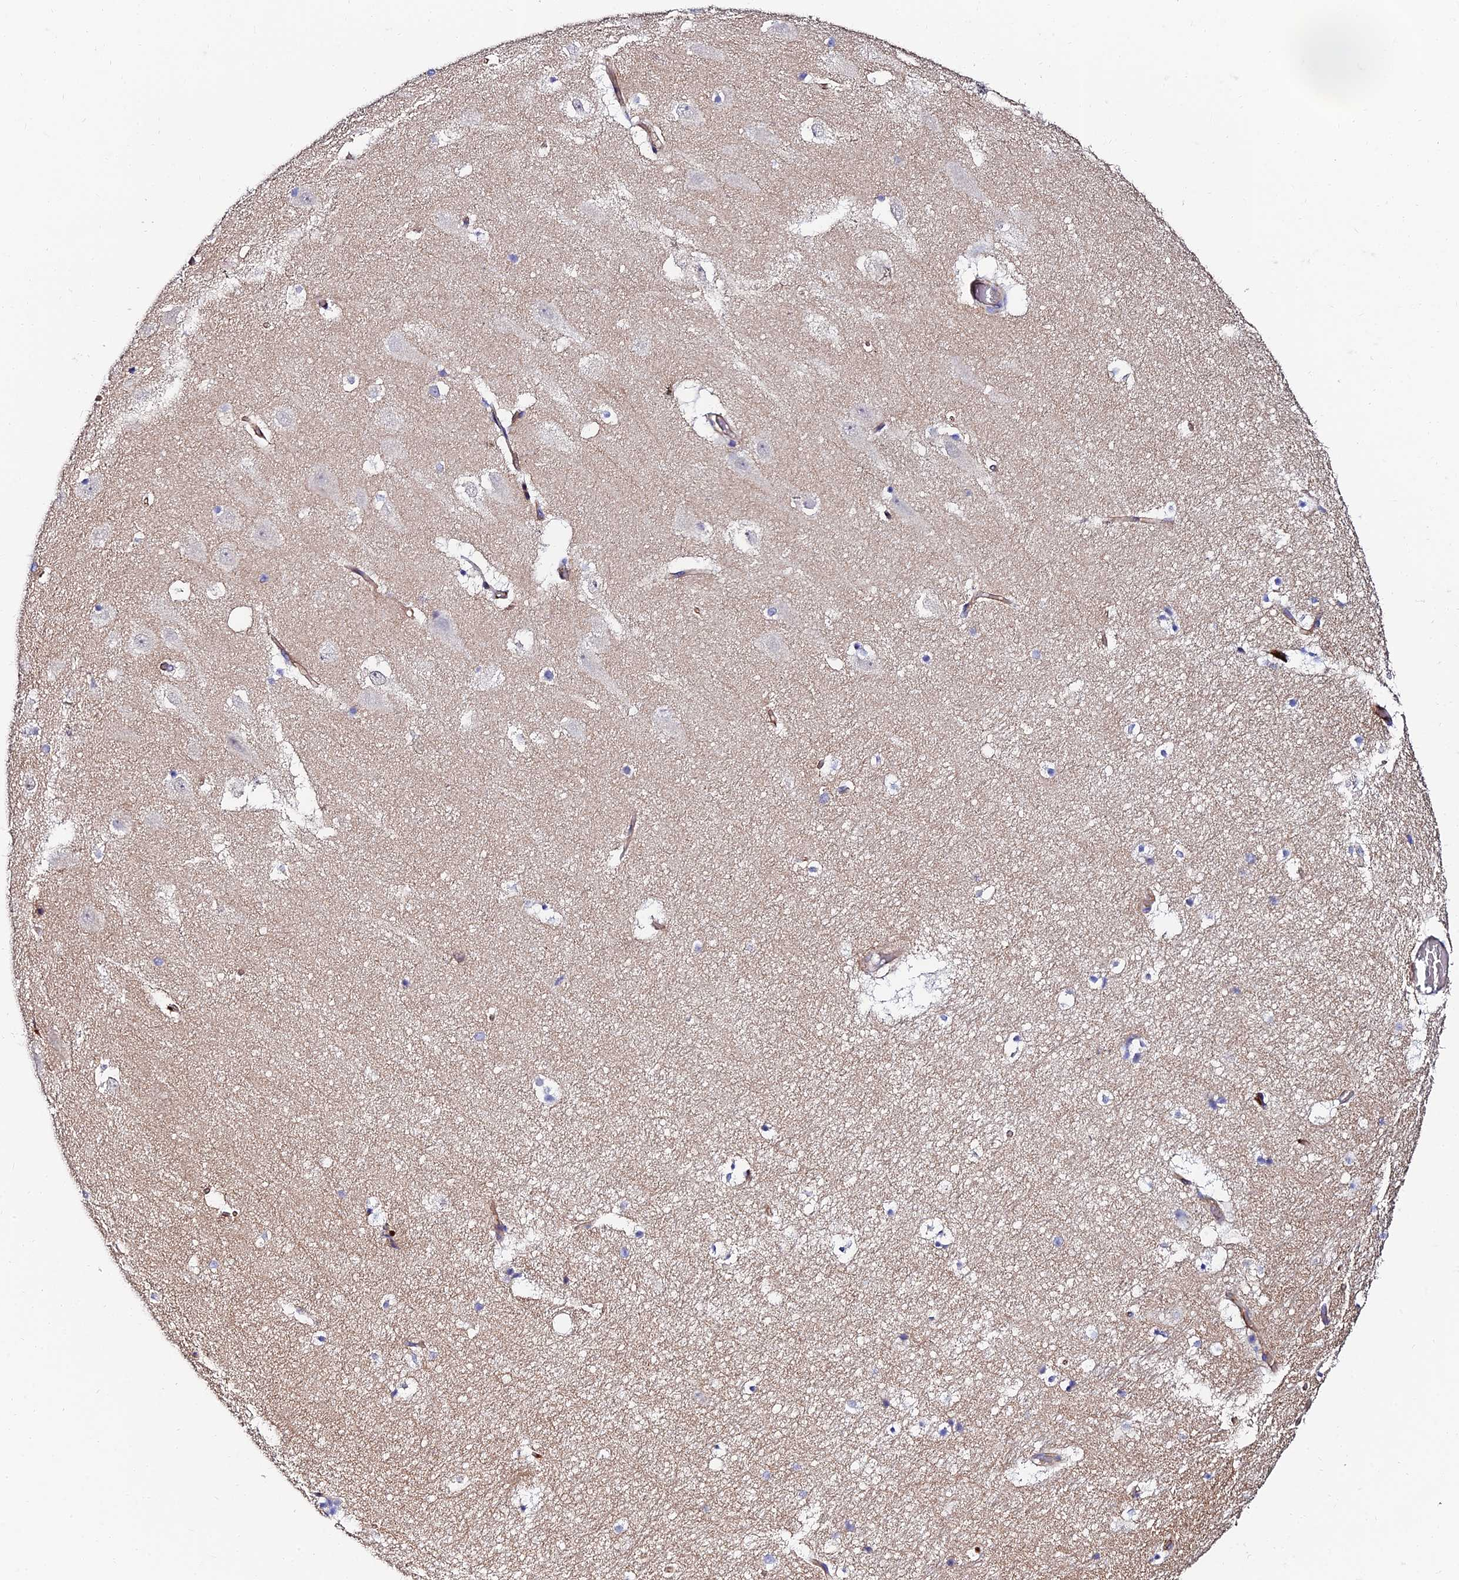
{"staining": {"intensity": "negative", "quantity": "none", "location": "none"}, "tissue": "hippocampus", "cell_type": "Glial cells", "image_type": "normal", "snomed": [{"axis": "morphology", "description": "Normal tissue, NOS"}, {"axis": "topography", "description": "Hippocampus"}], "caption": "Immunohistochemistry (IHC) micrograph of benign human hippocampus stained for a protein (brown), which displays no positivity in glial cells. (DAB (3,3'-diaminobenzidine) IHC, high magnification).", "gene": "ADGRF3", "patient": {"sex": "female", "age": 52}}